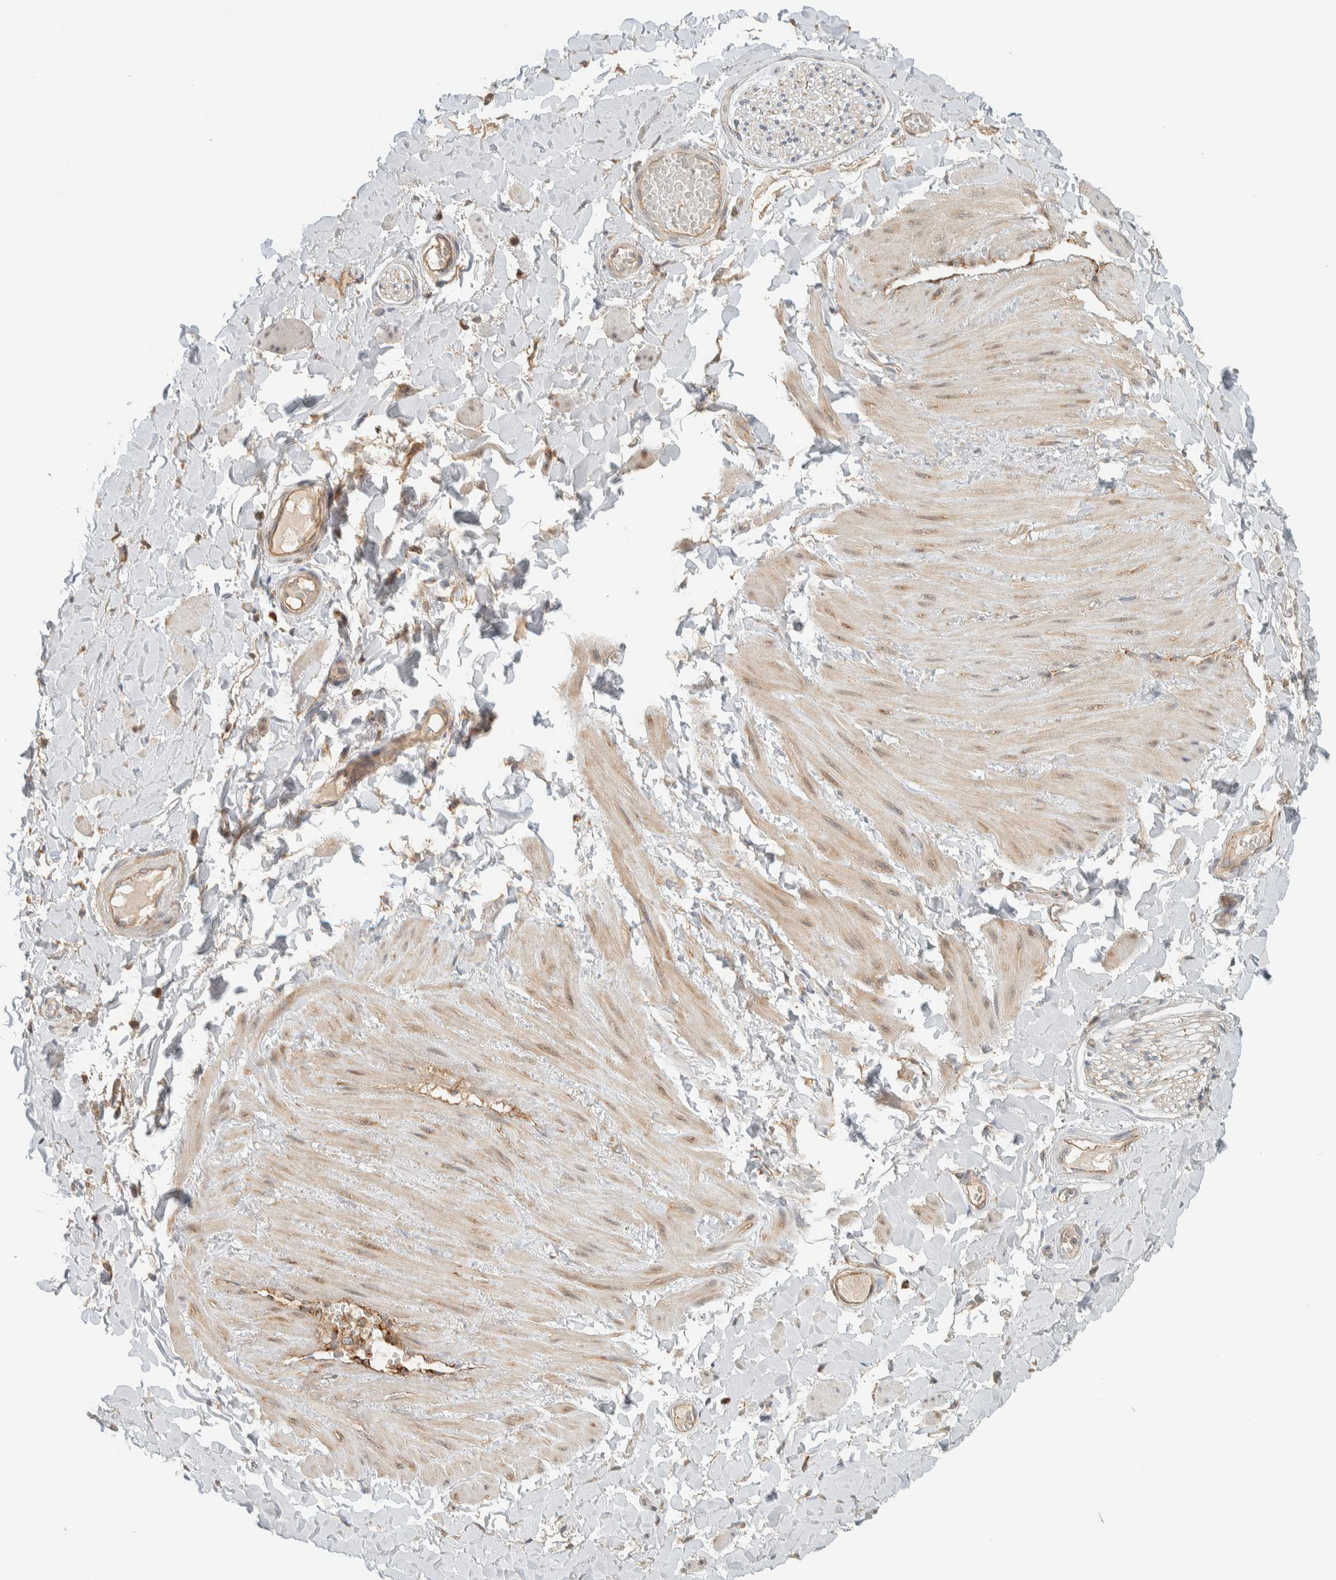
{"staining": {"intensity": "weak", "quantity": "25%-75%", "location": "cytoplasmic/membranous"}, "tissue": "adipose tissue", "cell_type": "Adipocytes", "image_type": "normal", "snomed": [{"axis": "morphology", "description": "Normal tissue, NOS"}, {"axis": "topography", "description": "Adipose tissue"}, {"axis": "topography", "description": "Vascular tissue"}, {"axis": "topography", "description": "Peripheral nerve tissue"}], "caption": "The histopathology image demonstrates immunohistochemical staining of unremarkable adipose tissue. There is weak cytoplasmic/membranous positivity is seen in approximately 25%-75% of adipocytes.", "gene": "RAB11FIP1", "patient": {"sex": "male", "age": 25}}